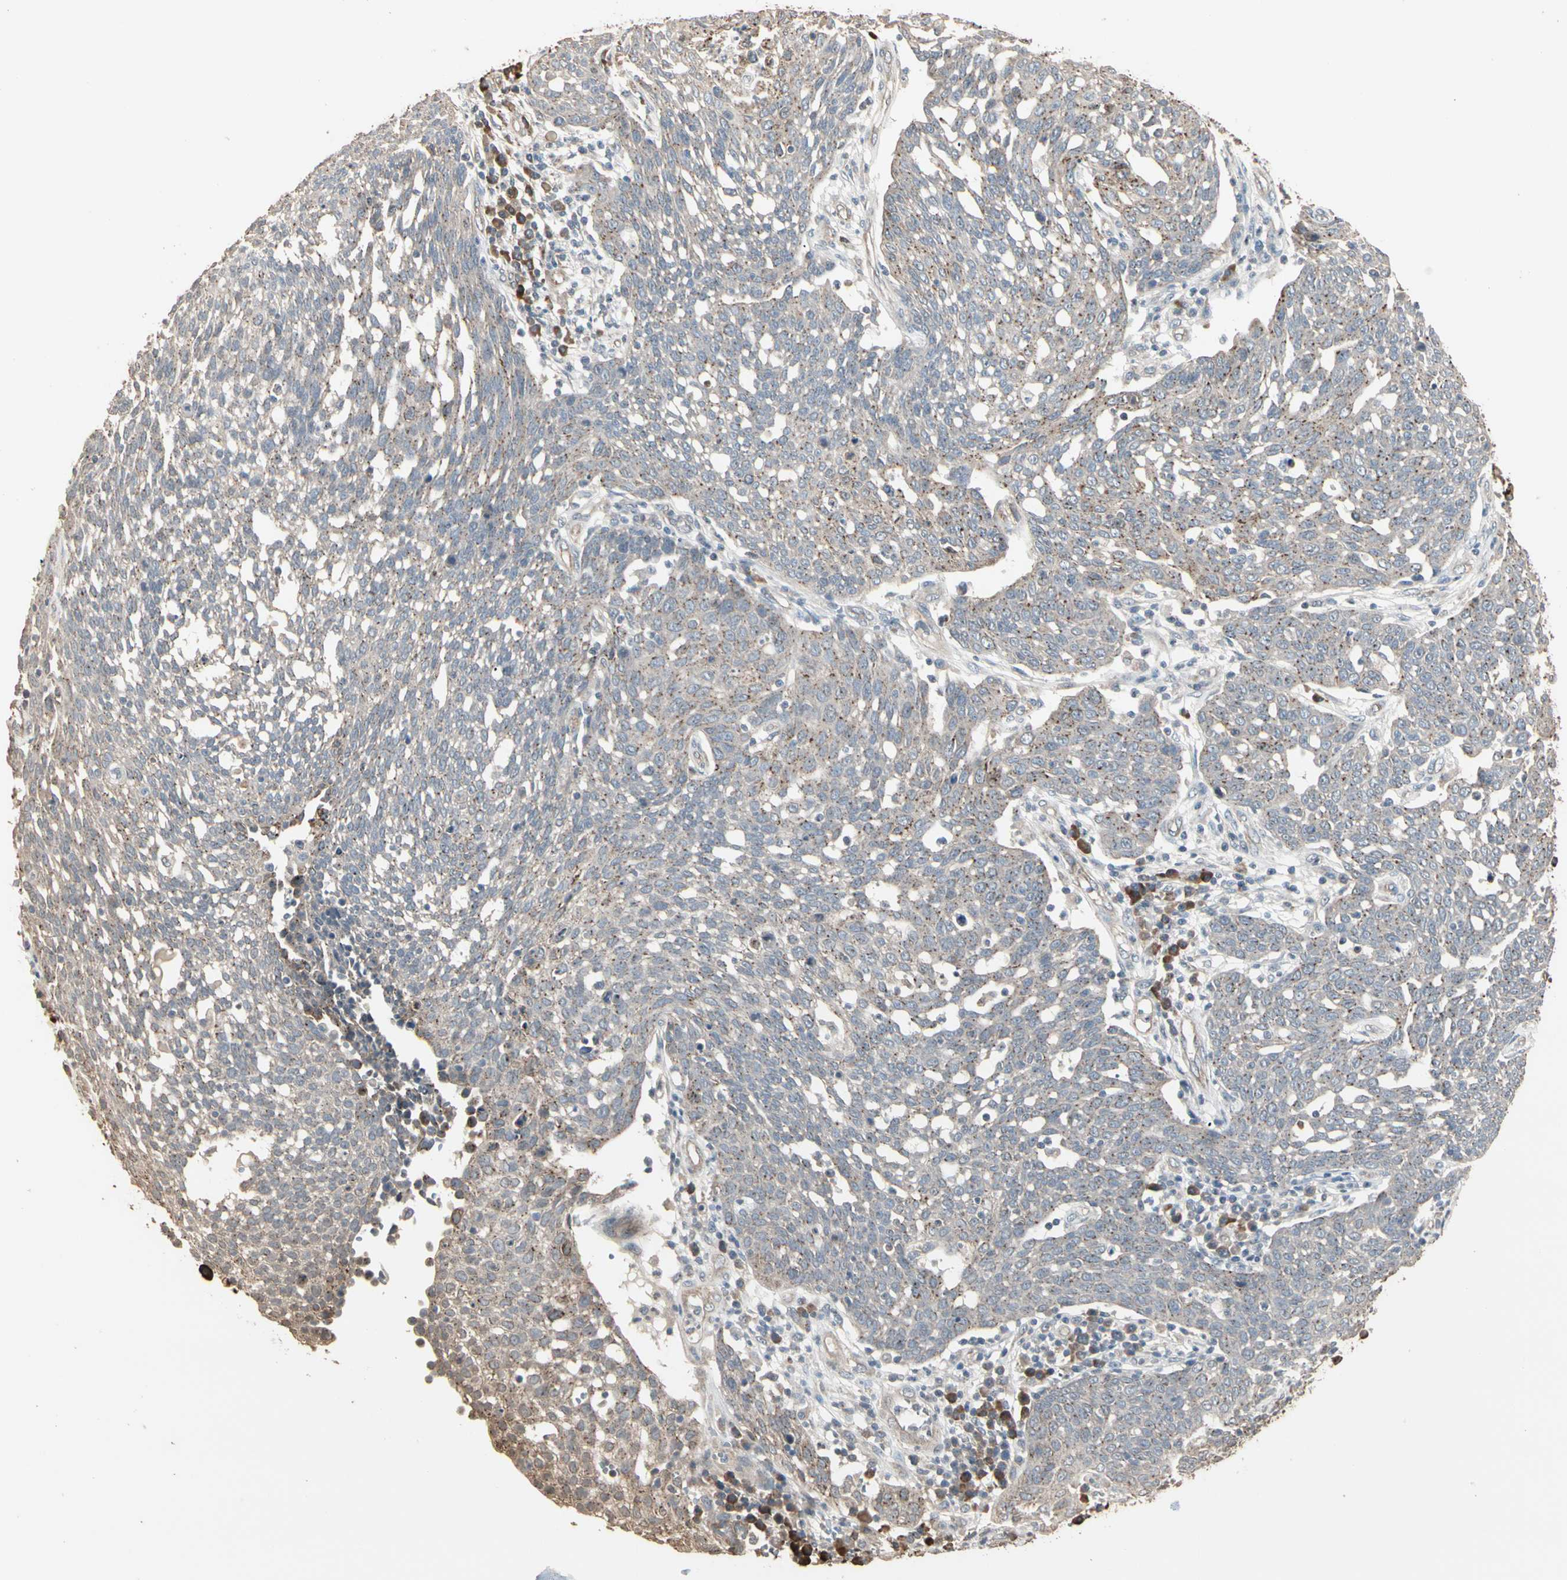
{"staining": {"intensity": "weak", "quantity": "25%-75%", "location": "cytoplasmic/membranous"}, "tissue": "cervical cancer", "cell_type": "Tumor cells", "image_type": "cancer", "snomed": [{"axis": "morphology", "description": "Squamous cell carcinoma, NOS"}, {"axis": "topography", "description": "Cervix"}], "caption": "Immunohistochemical staining of human cervical cancer displays low levels of weak cytoplasmic/membranous staining in approximately 25%-75% of tumor cells.", "gene": "GALNT3", "patient": {"sex": "female", "age": 34}}